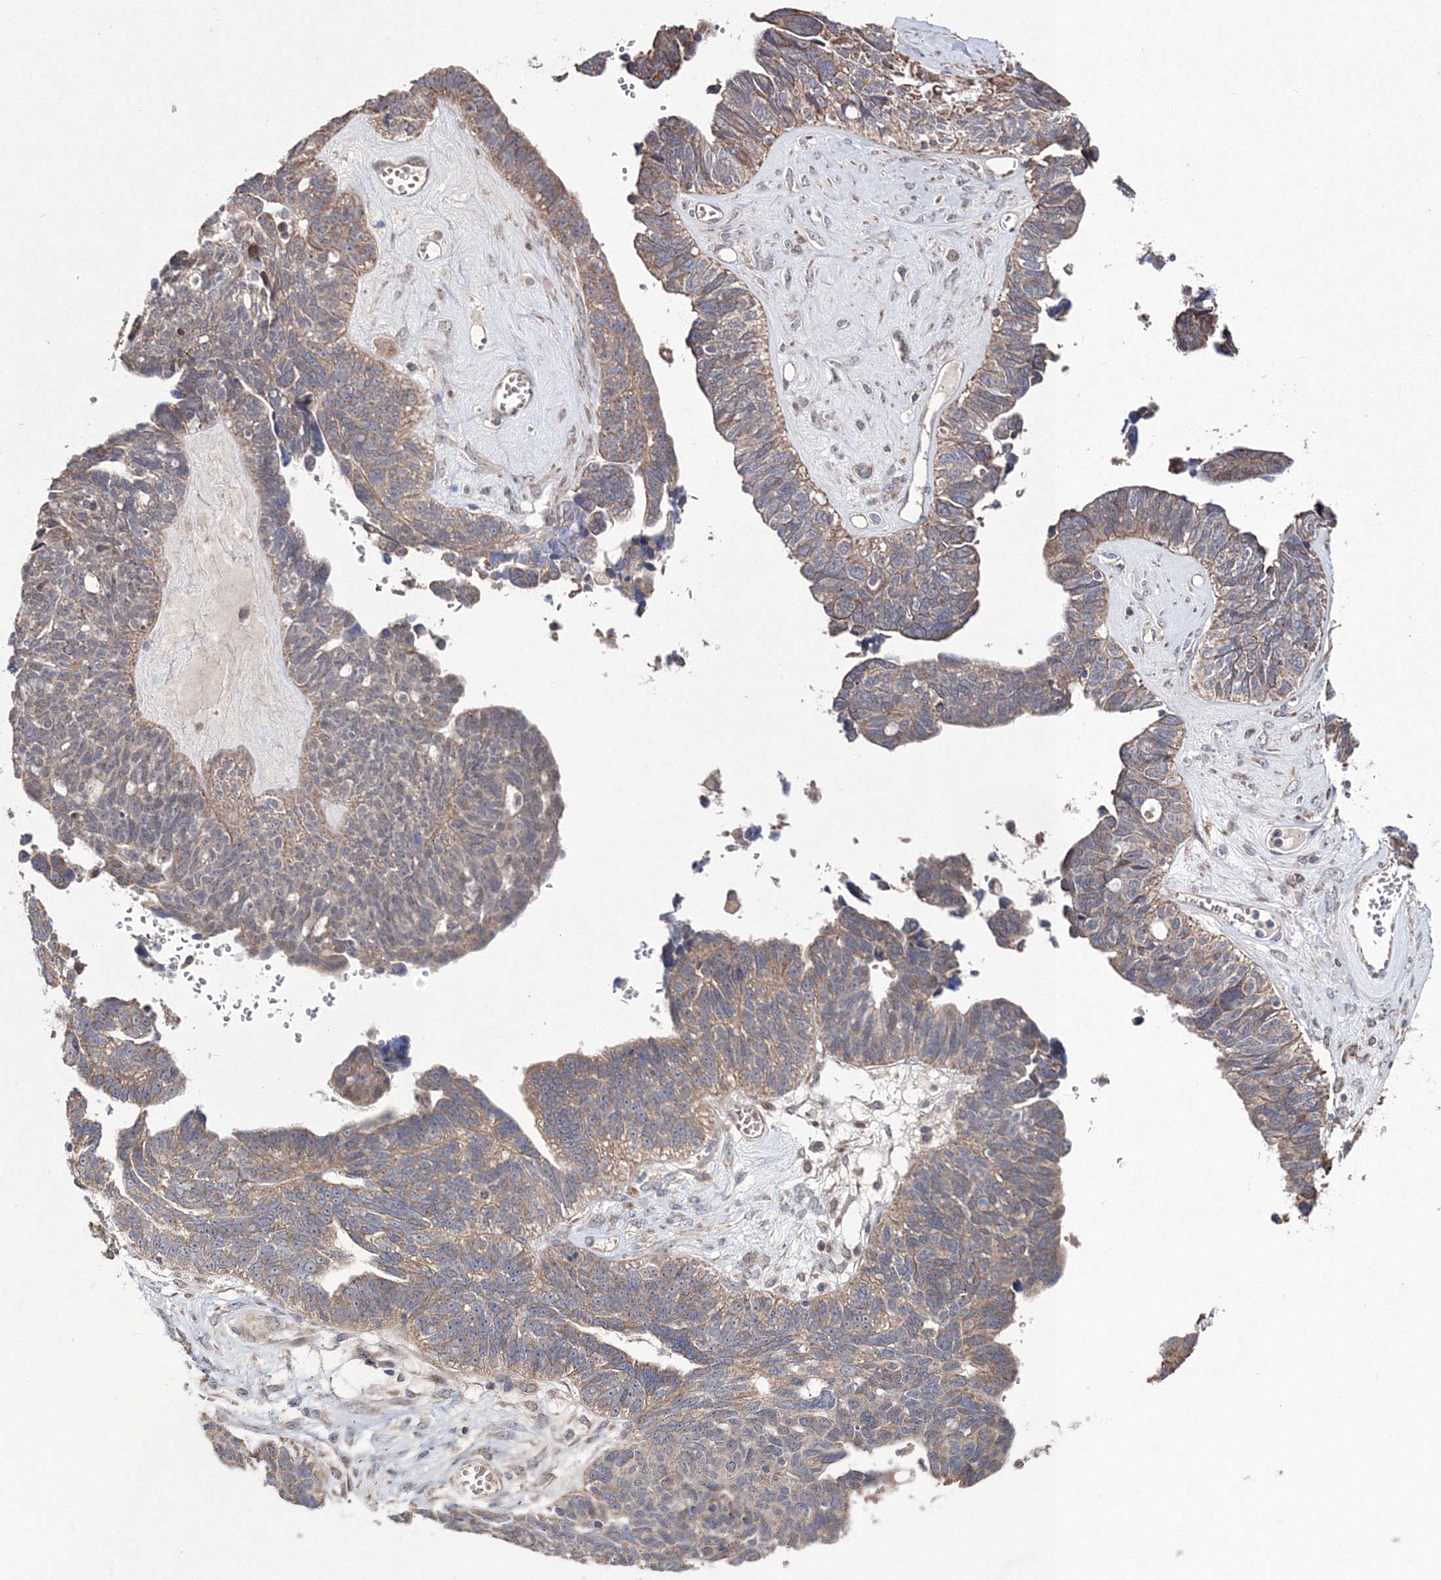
{"staining": {"intensity": "weak", "quantity": "25%-75%", "location": "cytoplasmic/membranous"}, "tissue": "ovarian cancer", "cell_type": "Tumor cells", "image_type": "cancer", "snomed": [{"axis": "morphology", "description": "Cystadenocarcinoma, serous, NOS"}, {"axis": "topography", "description": "Ovary"}], "caption": "Serous cystadenocarcinoma (ovarian) stained with a brown dye displays weak cytoplasmic/membranous positive staining in approximately 25%-75% of tumor cells.", "gene": "PPP2R2B", "patient": {"sex": "female", "age": 79}}